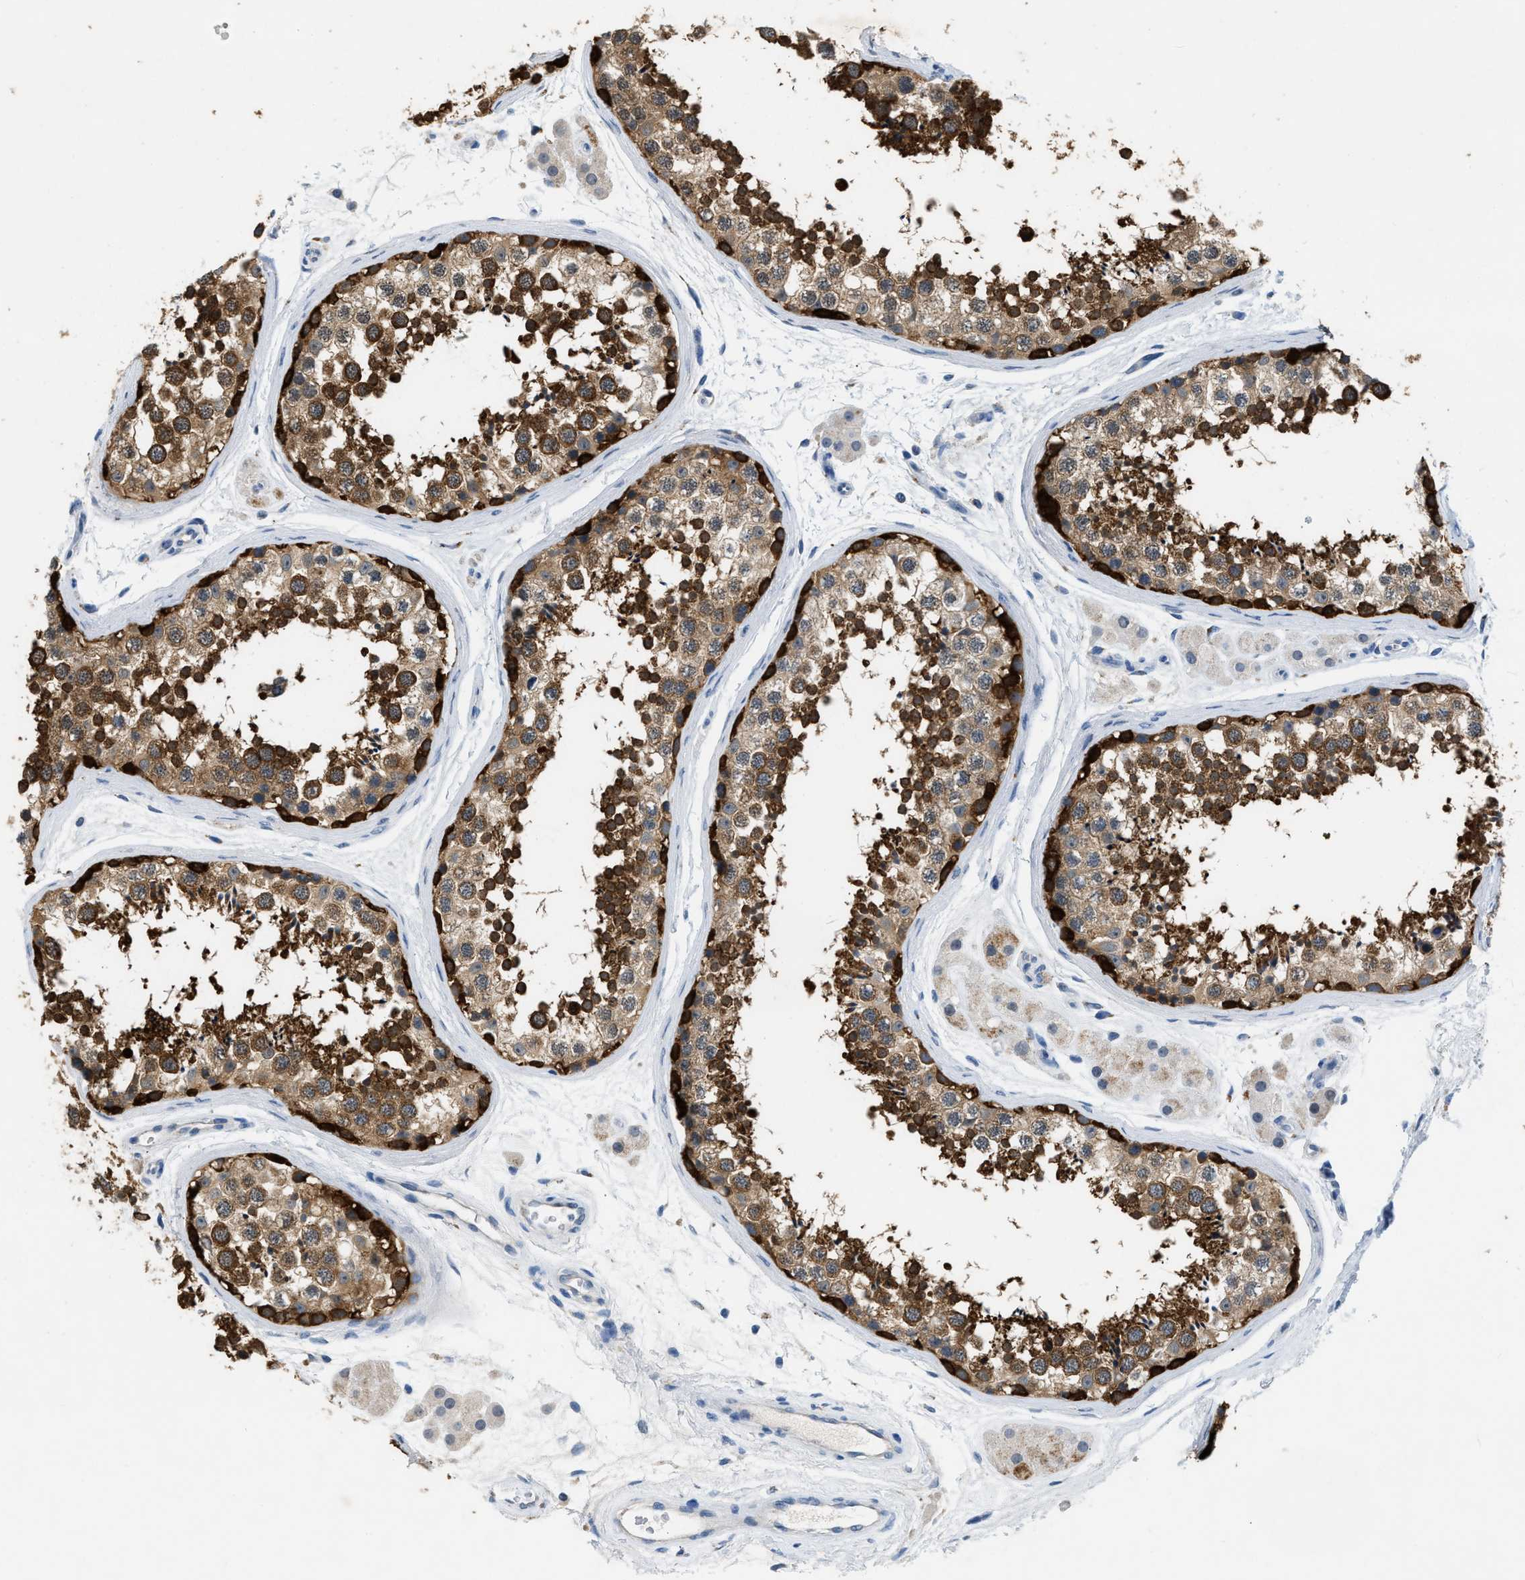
{"staining": {"intensity": "strong", "quantity": ">75%", "location": "cytoplasmic/membranous"}, "tissue": "testis", "cell_type": "Cells in seminiferous ducts", "image_type": "normal", "snomed": [{"axis": "morphology", "description": "Normal tissue, NOS"}, {"axis": "topography", "description": "Testis"}], "caption": "Testis stained with immunohistochemistry (IHC) reveals strong cytoplasmic/membranous expression in approximately >75% of cells in seminiferous ducts. (DAB (3,3'-diaminobenzidine) = brown stain, brightfield microscopy at high magnification).", "gene": "TOMM34", "patient": {"sex": "male", "age": 56}}